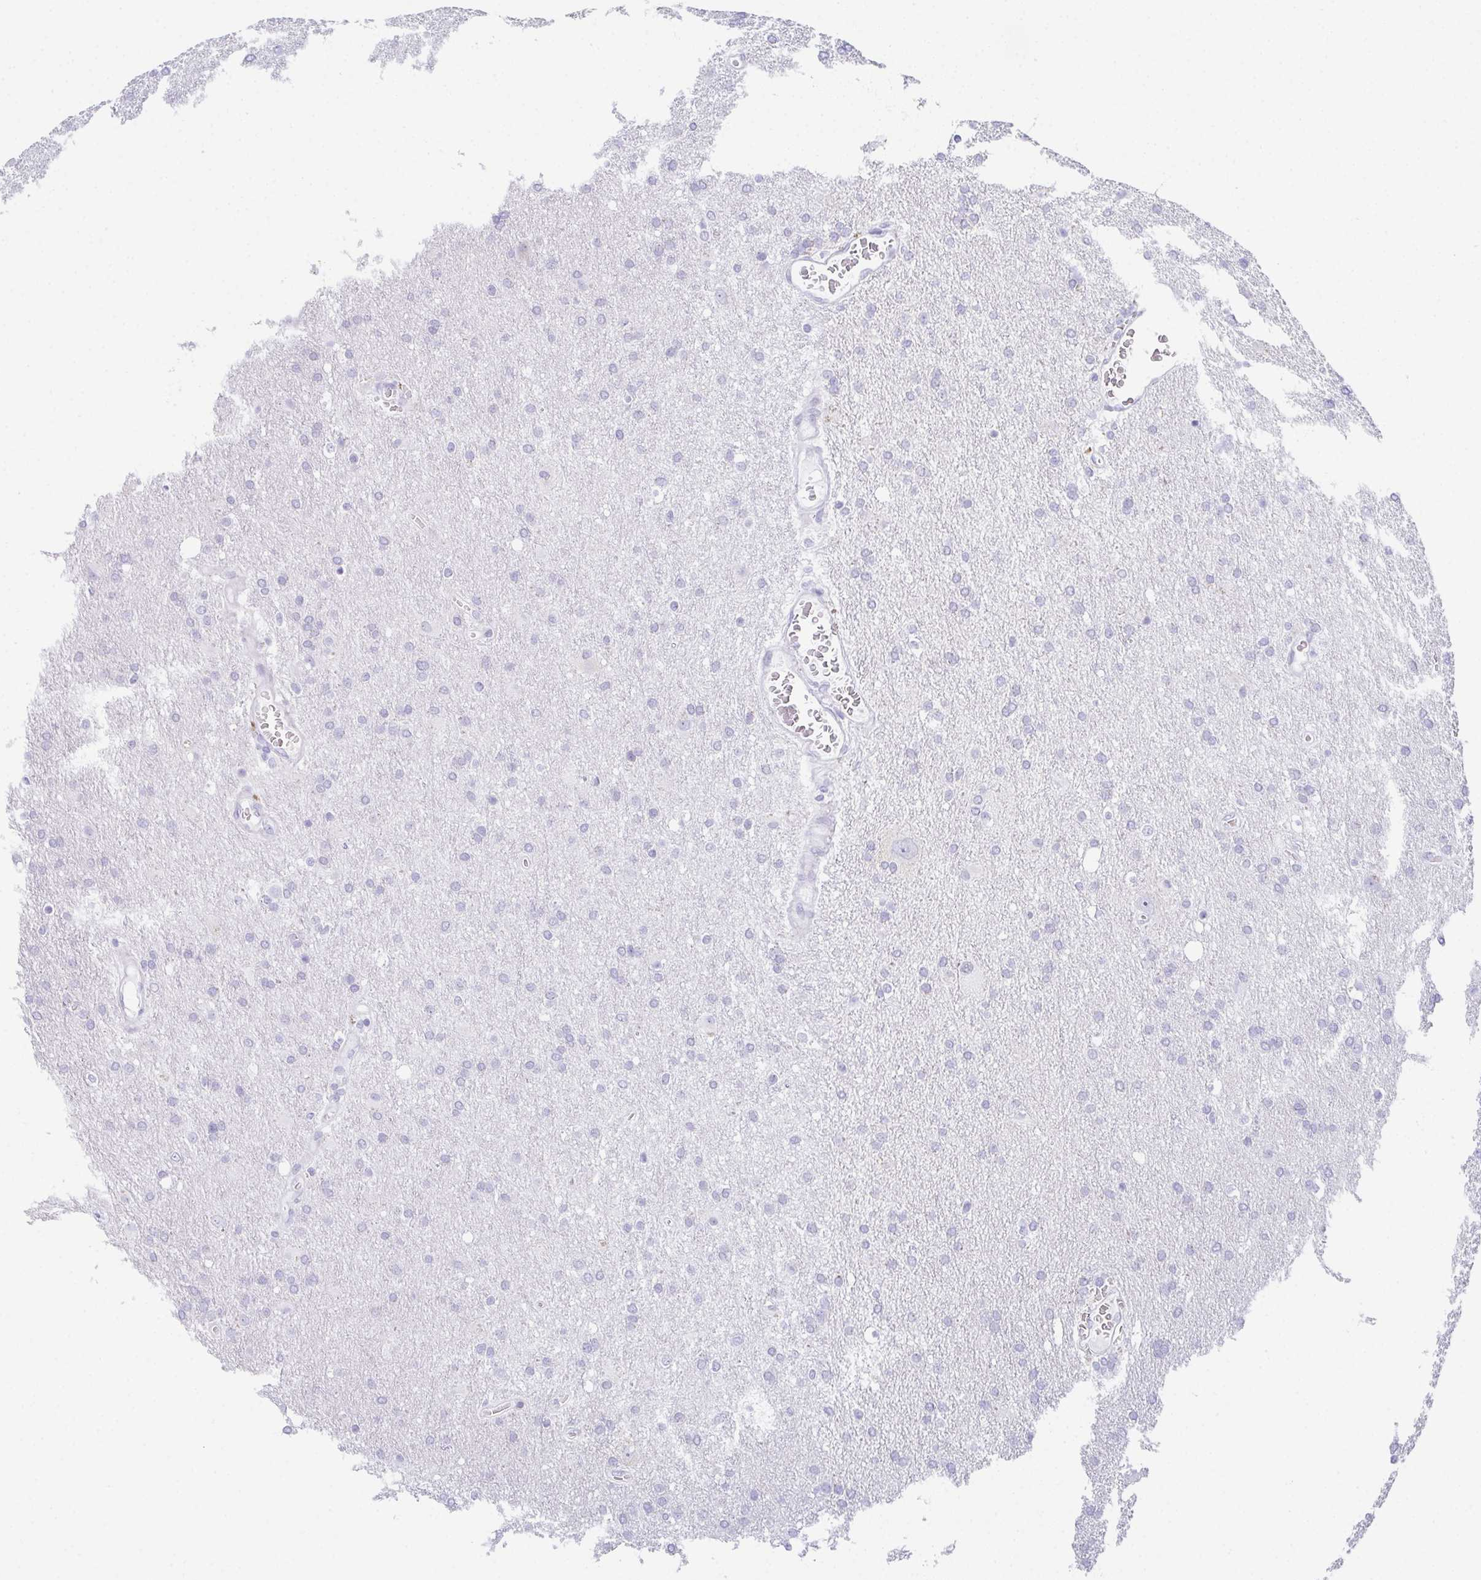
{"staining": {"intensity": "negative", "quantity": "none", "location": "none"}, "tissue": "glioma", "cell_type": "Tumor cells", "image_type": "cancer", "snomed": [{"axis": "morphology", "description": "Glioma, malignant, Low grade"}, {"axis": "topography", "description": "Brain"}], "caption": "Human glioma stained for a protein using IHC demonstrates no staining in tumor cells.", "gene": "TEX19", "patient": {"sex": "male", "age": 66}}